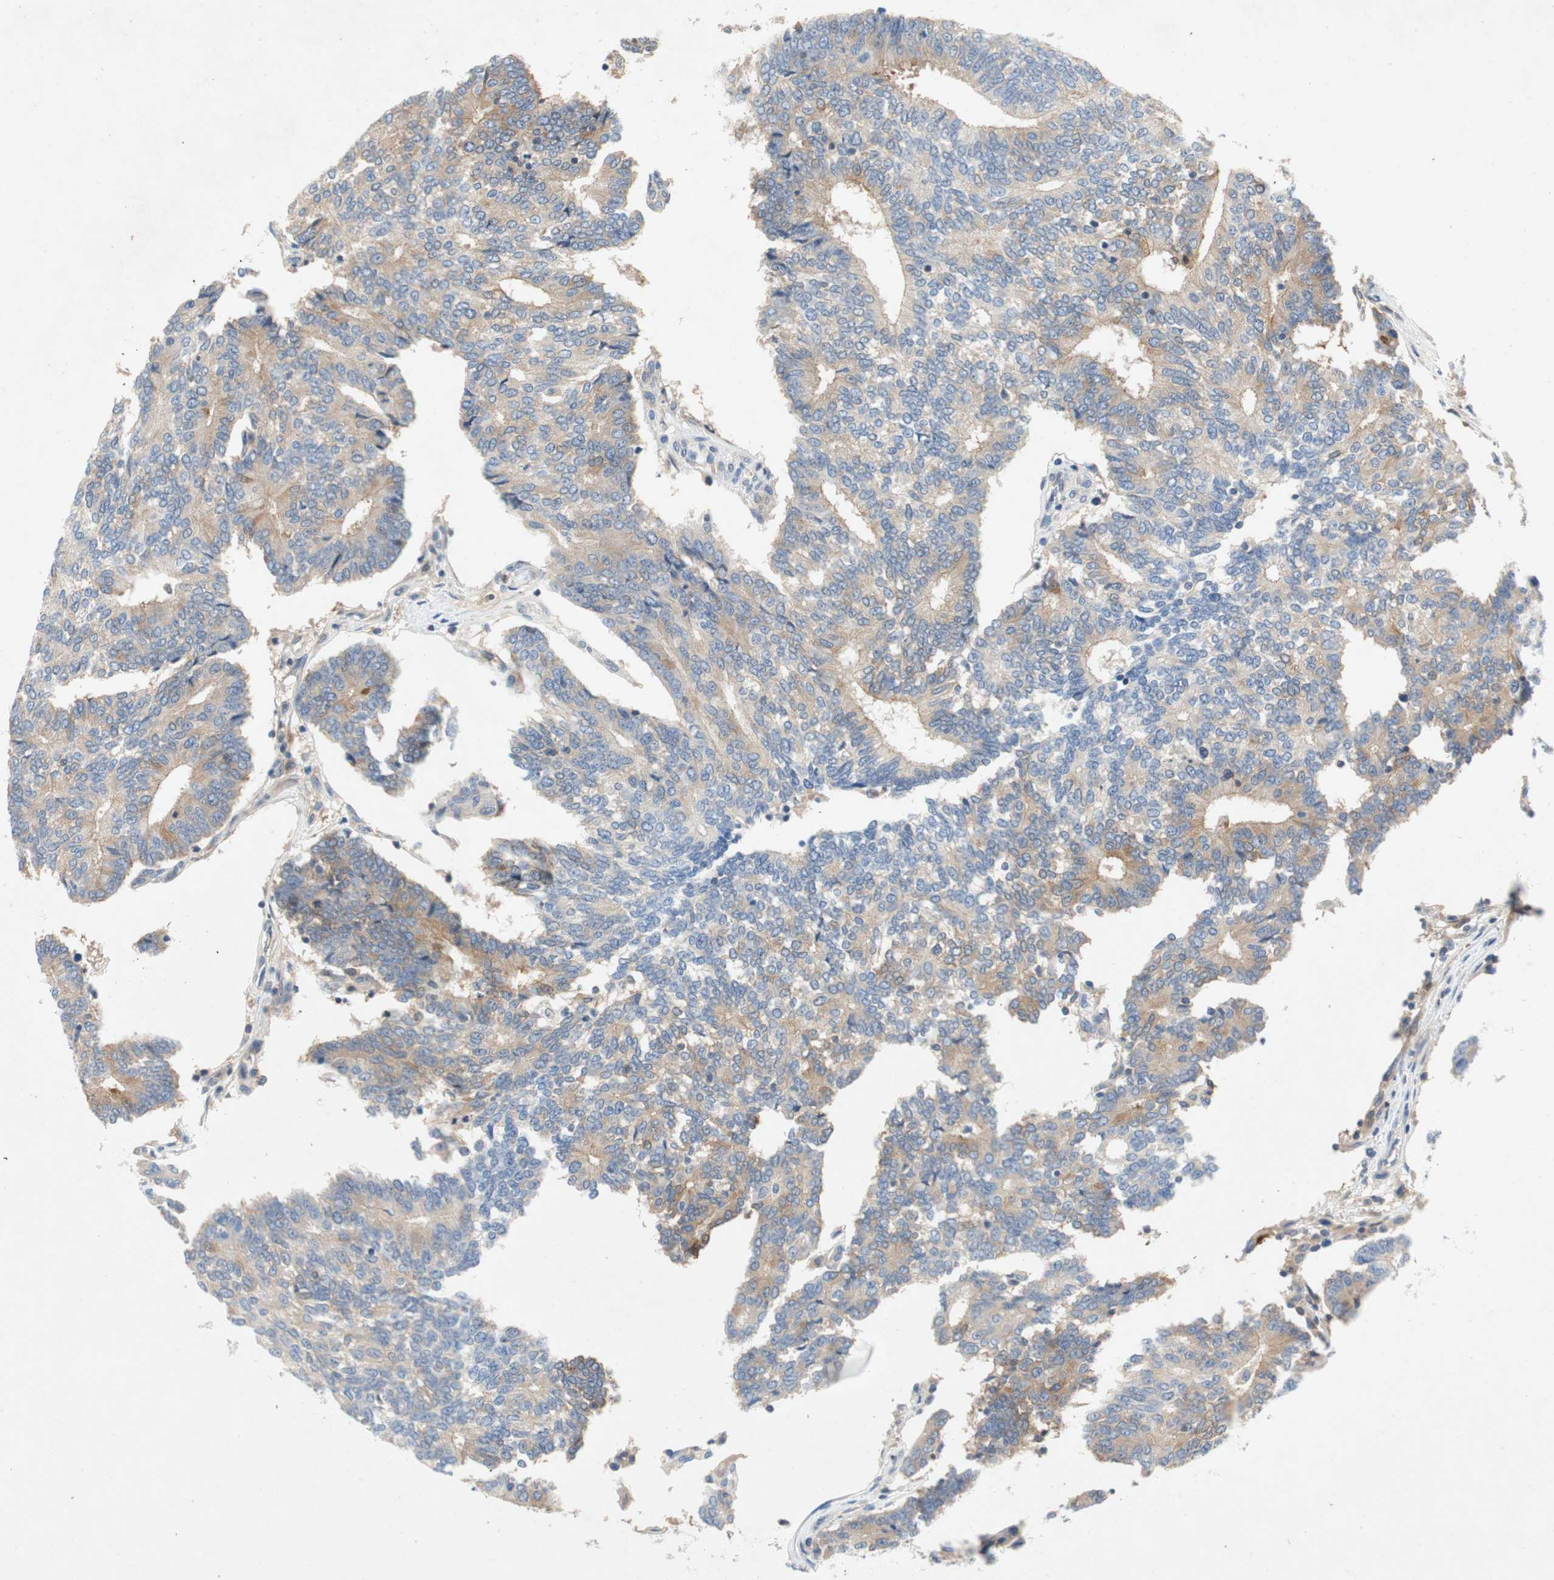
{"staining": {"intensity": "weak", "quantity": "25%-75%", "location": "cytoplasmic/membranous"}, "tissue": "prostate cancer", "cell_type": "Tumor cells", "image_type": "cancer", "snomed": [{"axis": "morphology", "description": "Adenocarcinoma, High grade"}, {"axis": "topography", "description": "Prostate"}], "caption": "The micrograph displays staining of prostate cancer (high-grade adenocarcinoma), revealing weak cytoplasmic/membranous protein staining (brown color) within tumor cells. Nuclei are stained in blue.", "gene": "RELB", "patient": {"sex": "male", "age": 55}}